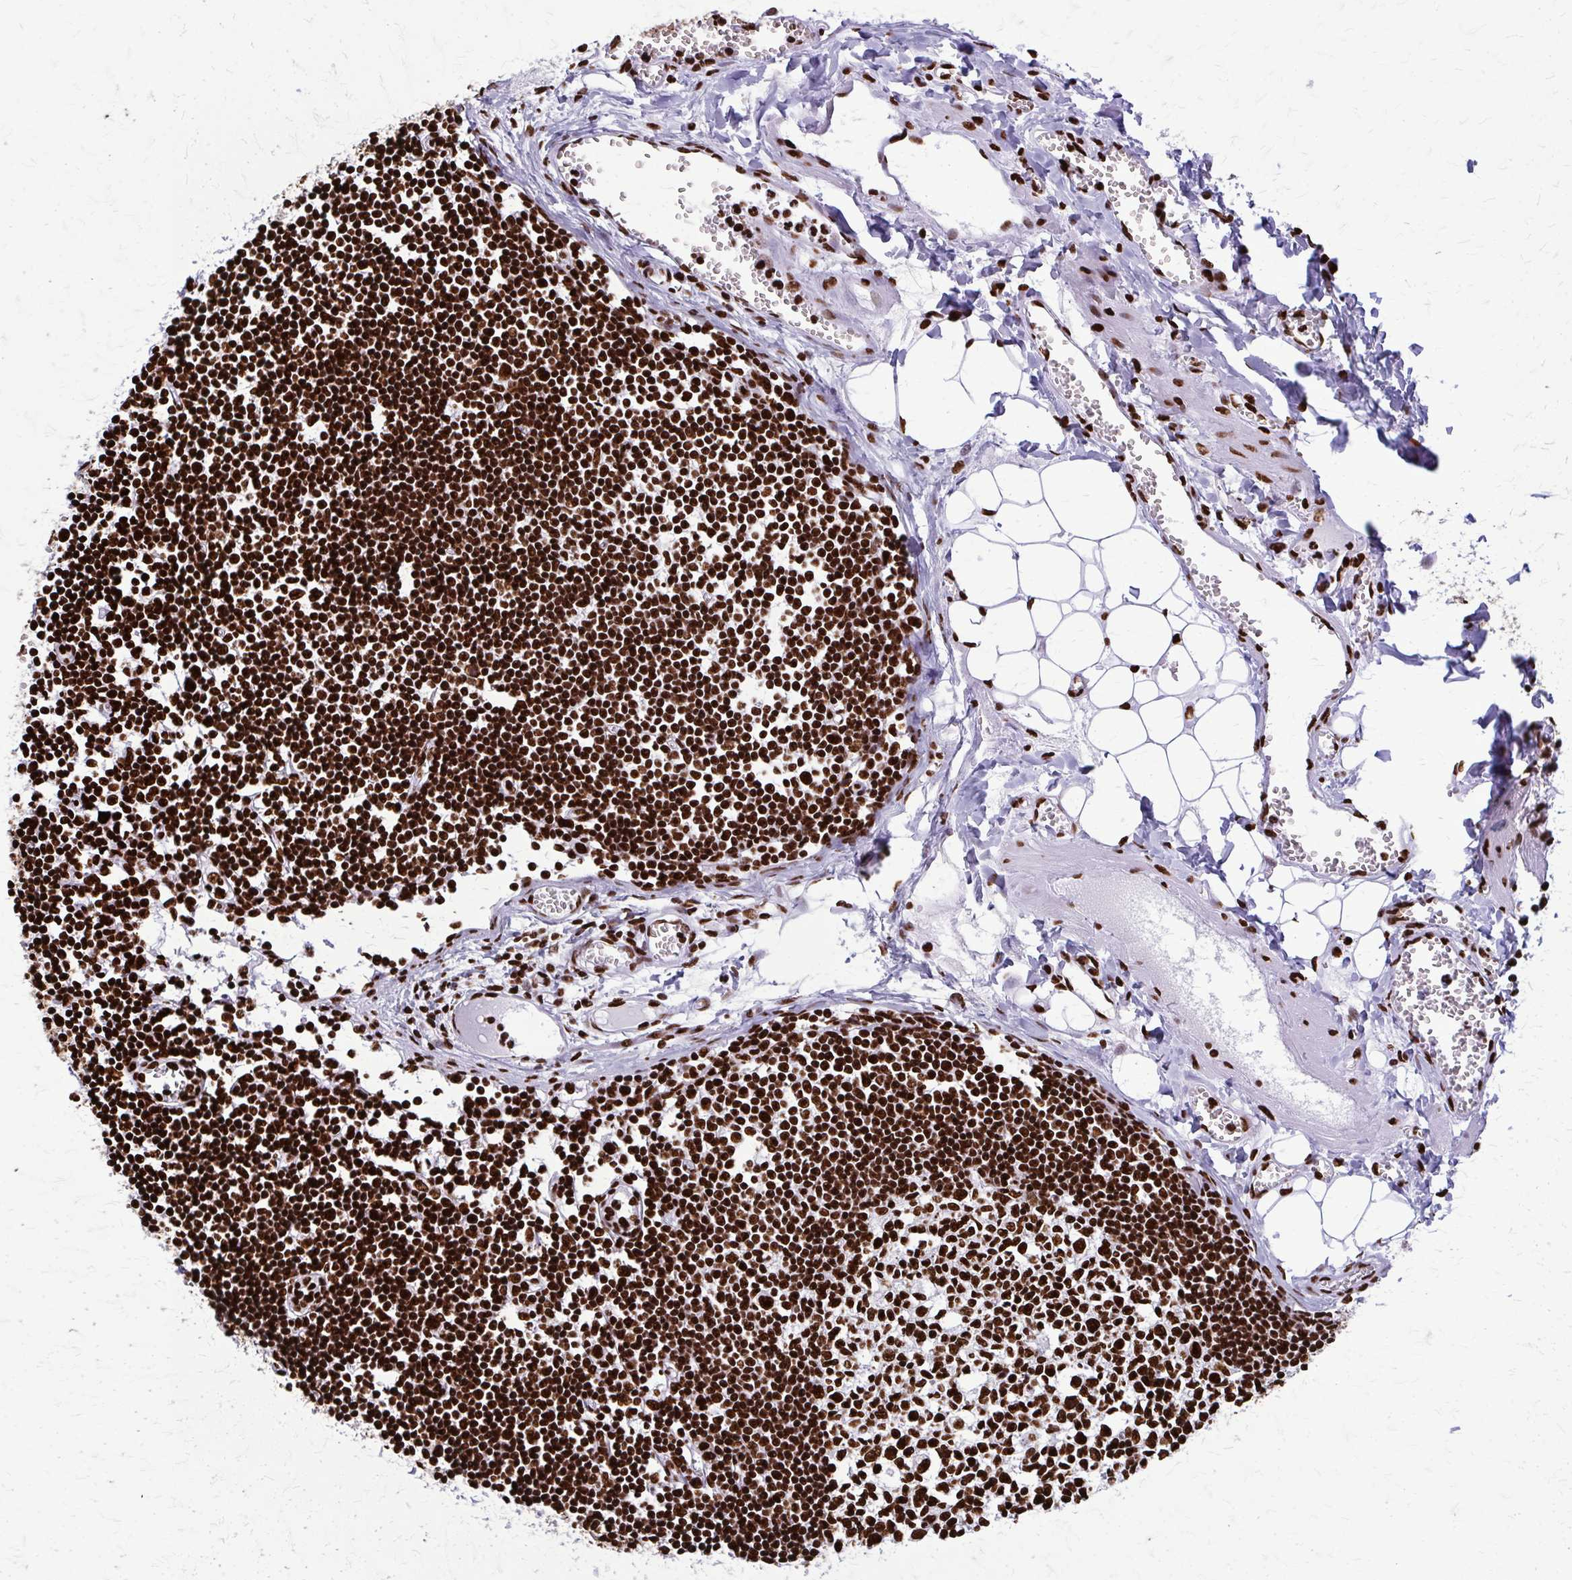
{"staining": {"intensity": "strong", "quantity": ">75%", "location": "nuclear"}, "tissue": "lymph node", "cell_type": "Germinal center cells", "image_type": "normal", "snomed": [{"axis": "morphology", "description": "Normal tissue, NOS"}, {"axis": "topography", "description": "Lymph node"}], "caption": "The immunohistochemical stain shows strong nuclear positivity in germinal center cells of unremarkable lymph node. (DAB IHC with brightfield microscopy, high magnification).", "gene": "SFPQ", "patient": {"sex": "female", "age": 11}}